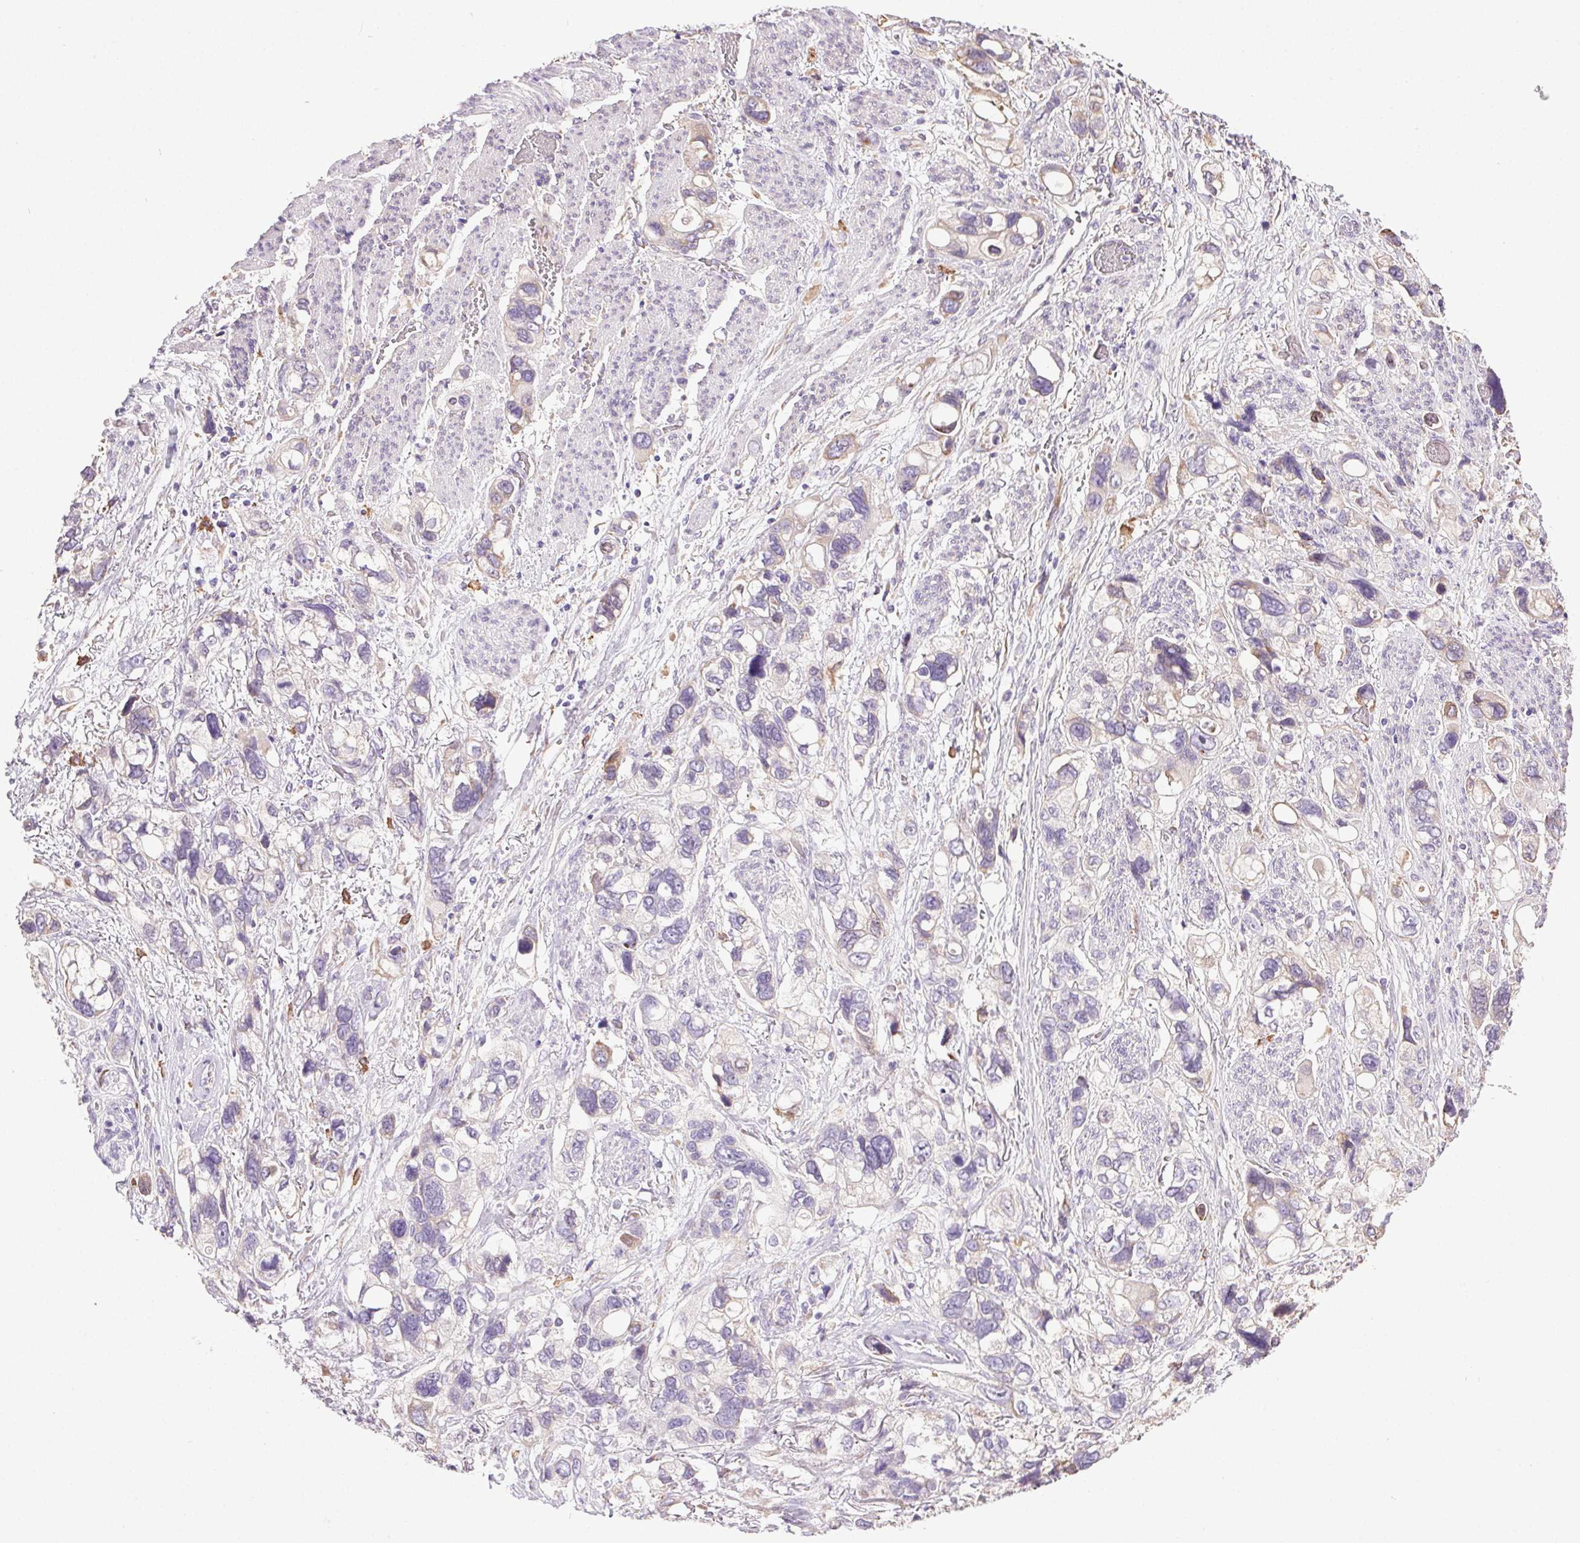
{"staining": {"intensity": "negative", "quantity": "none", "location": "none"}, "tissue": "stomach cancer", "cell_type": "Tumor cells", "image_type": "cancer", "snomed": [{"axis": "morphology", "description": "Adenocarcinoma, NOS"}, {"axis": "topography", "description": "Stomach, upper"}], "caption": "High power microscopy histopathology image of an IHC image of stomach cancer (adenocarcinoma), revealing no significant staining in tumor cells.", "gene": "SNX31", "patient": {"sex": "female", "age": 81}}